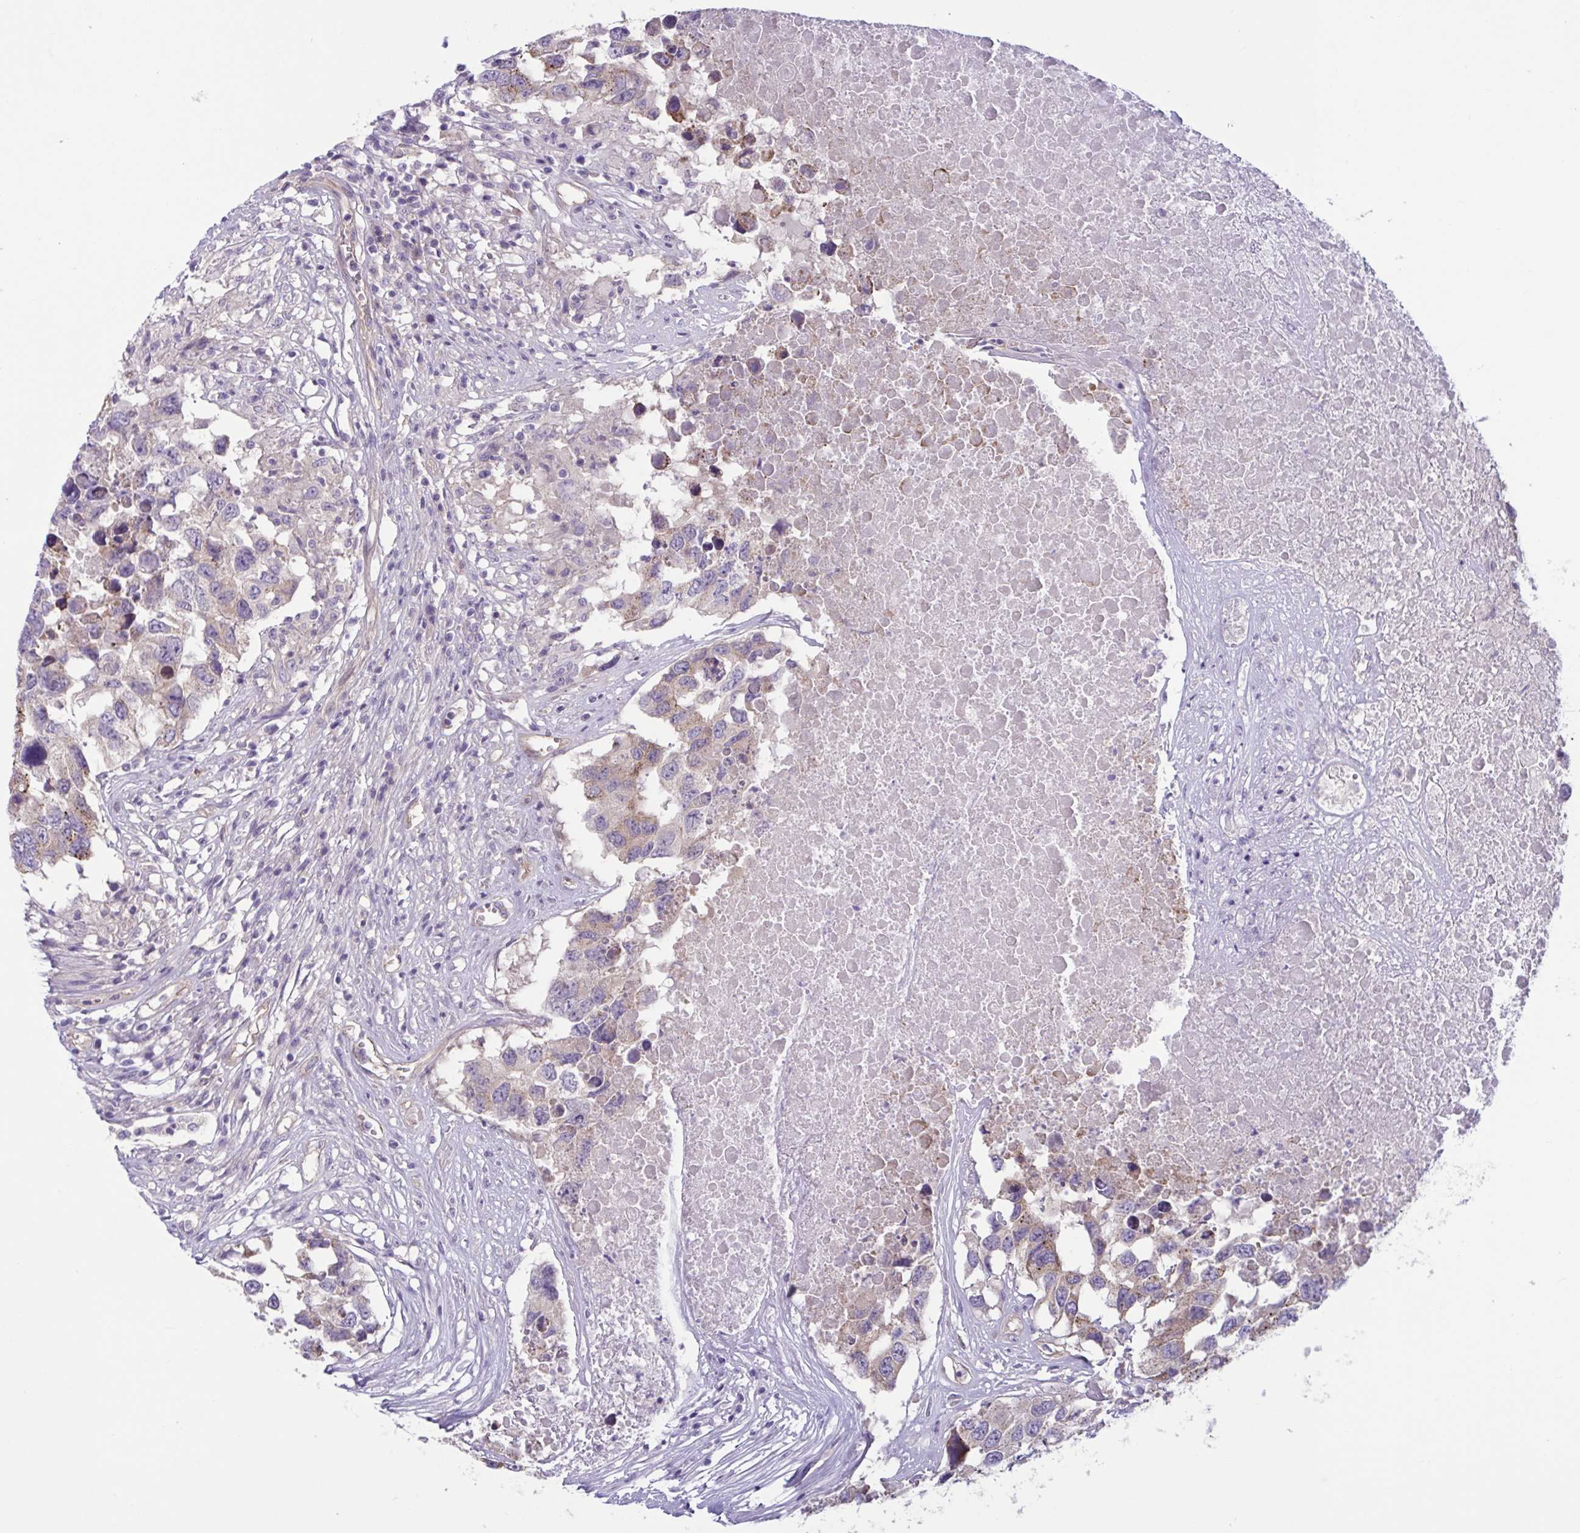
{"staining": {"intensity": "weak", "quantity": "25%-75%", "location": "cytoplasmic/membranous"}, "tissue": "testis cancer", "cell_type": "Tumor cells", "image_type": "cancer", "snomed": [{"axis": "morphology", "description": "Carcinoma, Embryonal, NOS"}, {"axis": "topography", "description": "Testis"}], "caption": "This micrograph shows immunohistochemistry staining of testis embryonal carcinoma, with low weak cytoplasmic/membranous expression in about 25%-75% of tumor cells.", "gene": "TTC7B", "patient": {"sex": "male", "age": 83}}